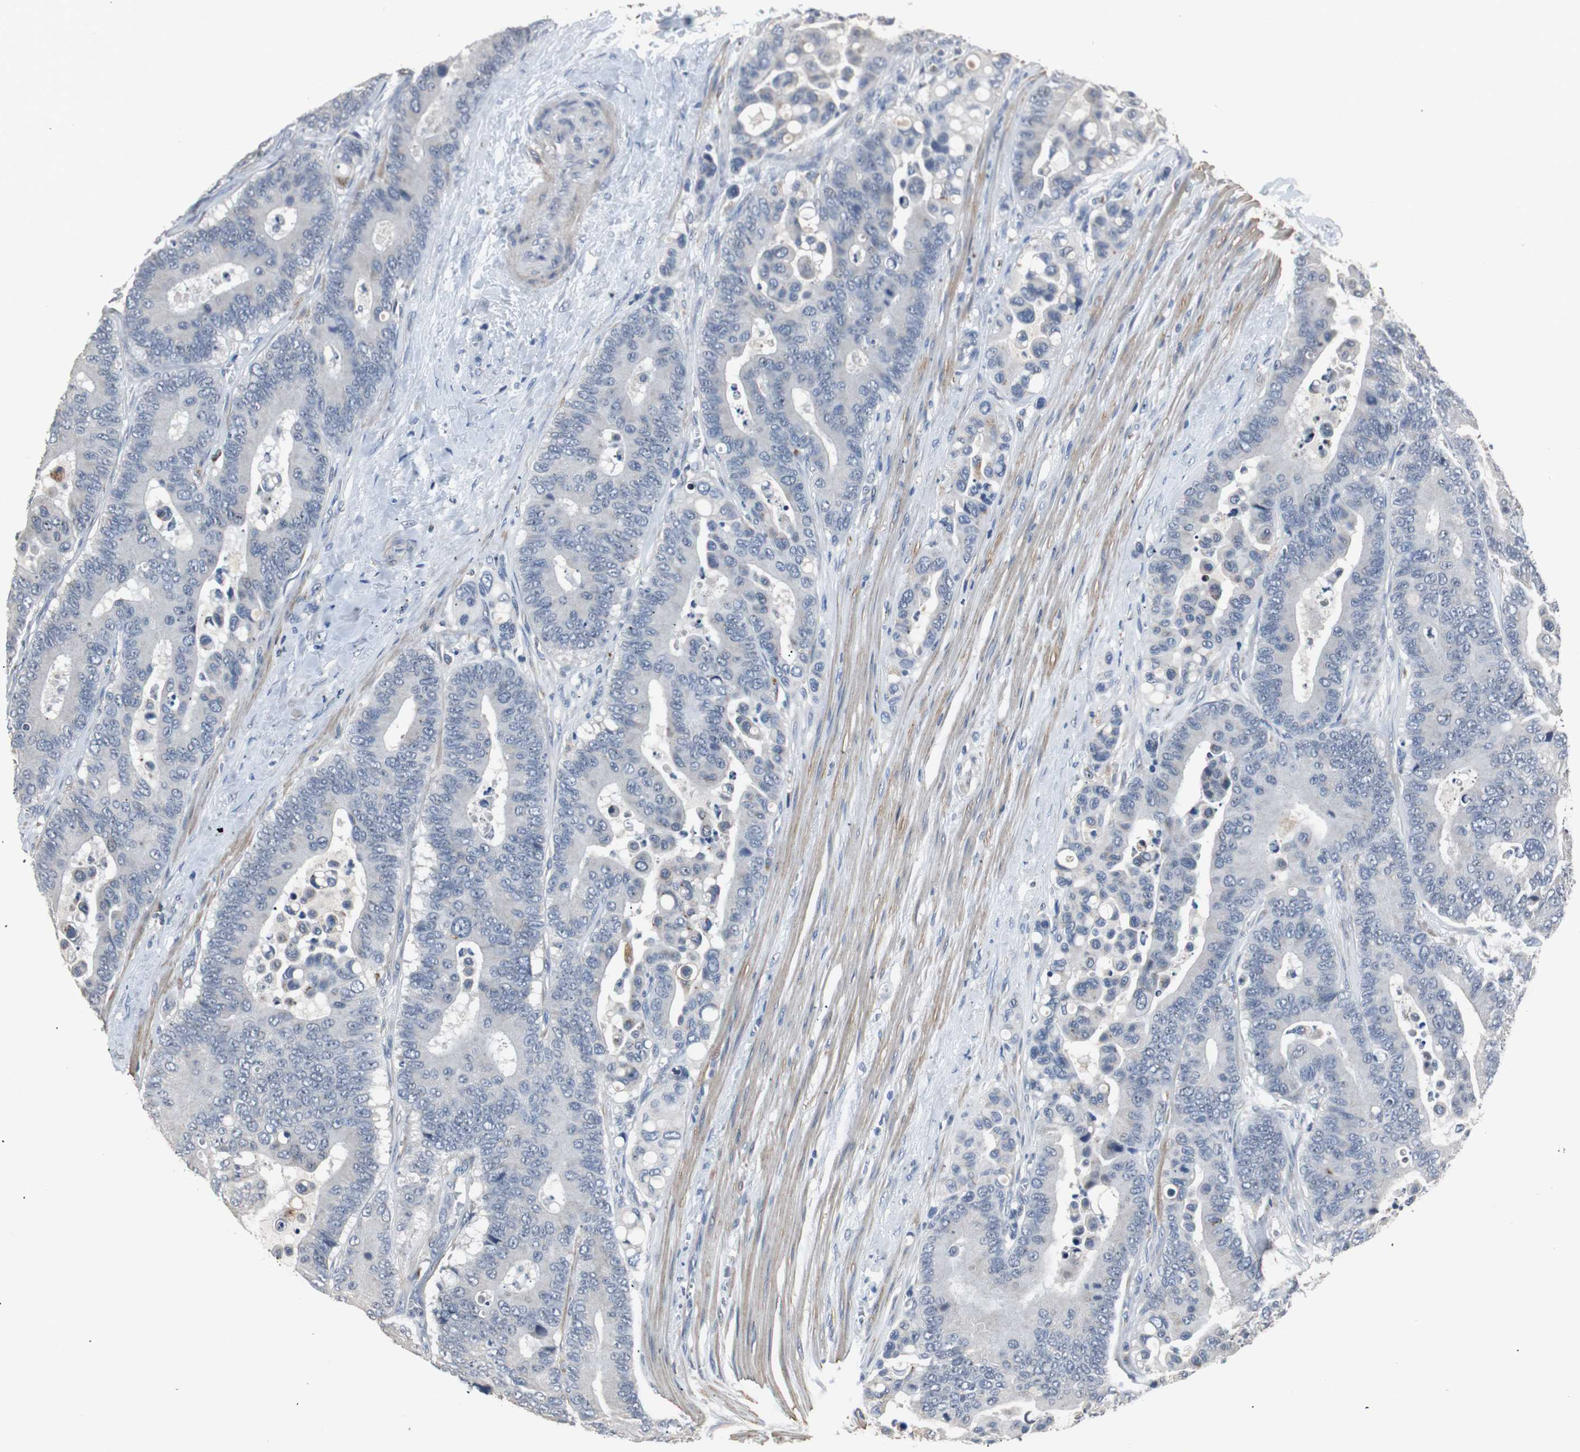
{"staining": {"intensity": "negative", "quantity": "none", "location": "none"}, "tissue": "colorectal cancer", "cell_type": "Tumor cells", "image_type": "cancer", "snomed": [{"axis": "morphology", "description": "Normal tissue, NOS"}, {"axis": "morphology", "description": "Adenocarcinoma, NOS"}, {"axis": "topography", "description": "Colon"}], "caption": "This photomicrograph is of adenocarcinoma (colorectal) stained with immunohistochemistry (IHC) to label a protein in brown with the nuclei are counter-stained blue. There is no positivity in tumor cells.", "gene": "PCYT1B", "patient": {"sex": "male", "age": 82}}